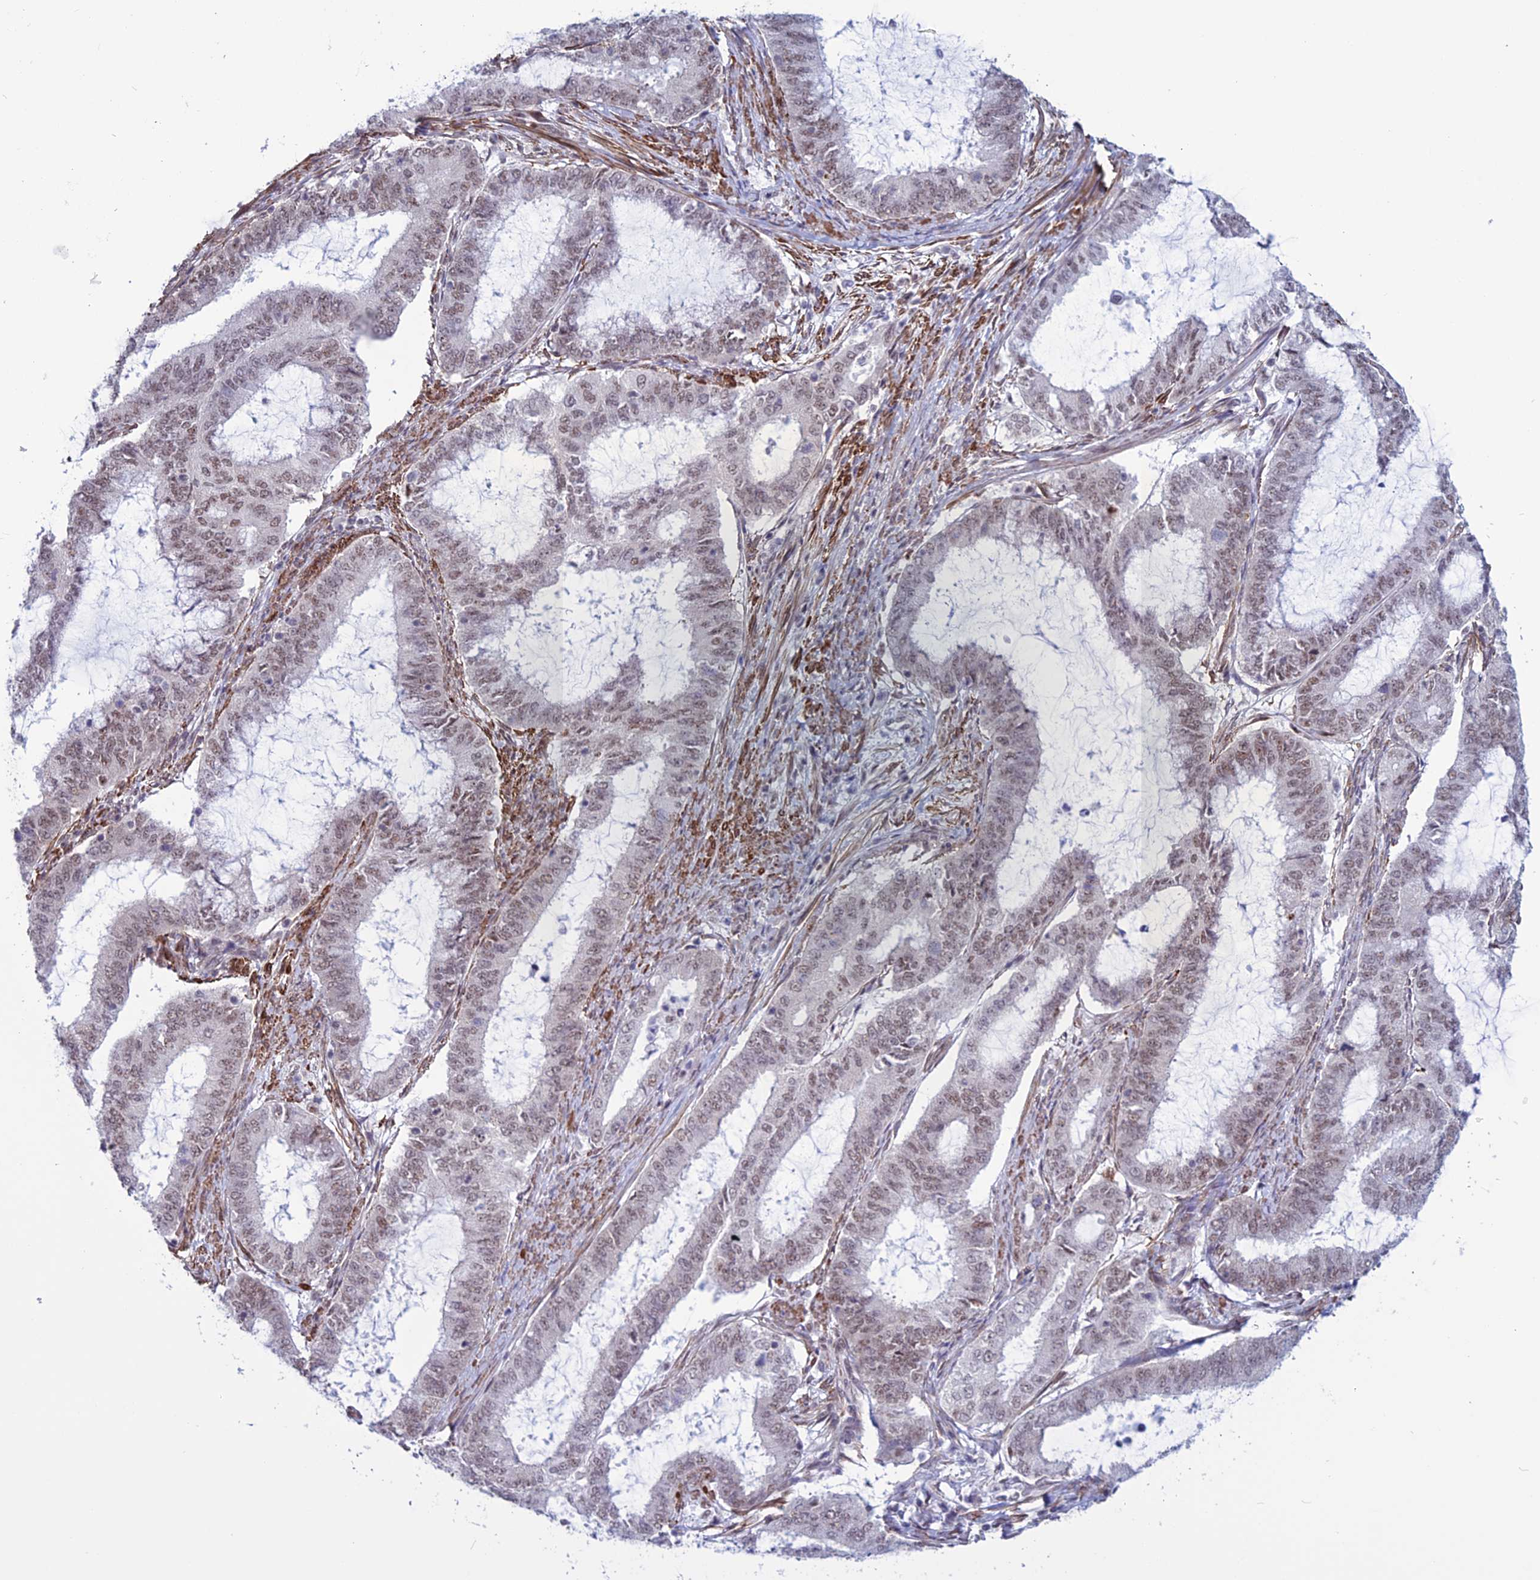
{"staining": {"intensity": "weak", "quantity": ">75%", "location": "nuclear"}, "tissue": "endometrial cancer", "cell_type": "Tumor cells", "image_type": "cancer", "snomed": [{"axis": "morphology", "description": "Adenocarcinoma, NOS"}, {"axis": "topography", "description": "Endometrium"}], "caption": "Immunohistochemical staining of human endometrial cancer shows low levels of weak nuclear protein expression in approximately >75% of tumor cells.", "gene": "U2AF1", "patient": {"sex": "female", "age": 51}}